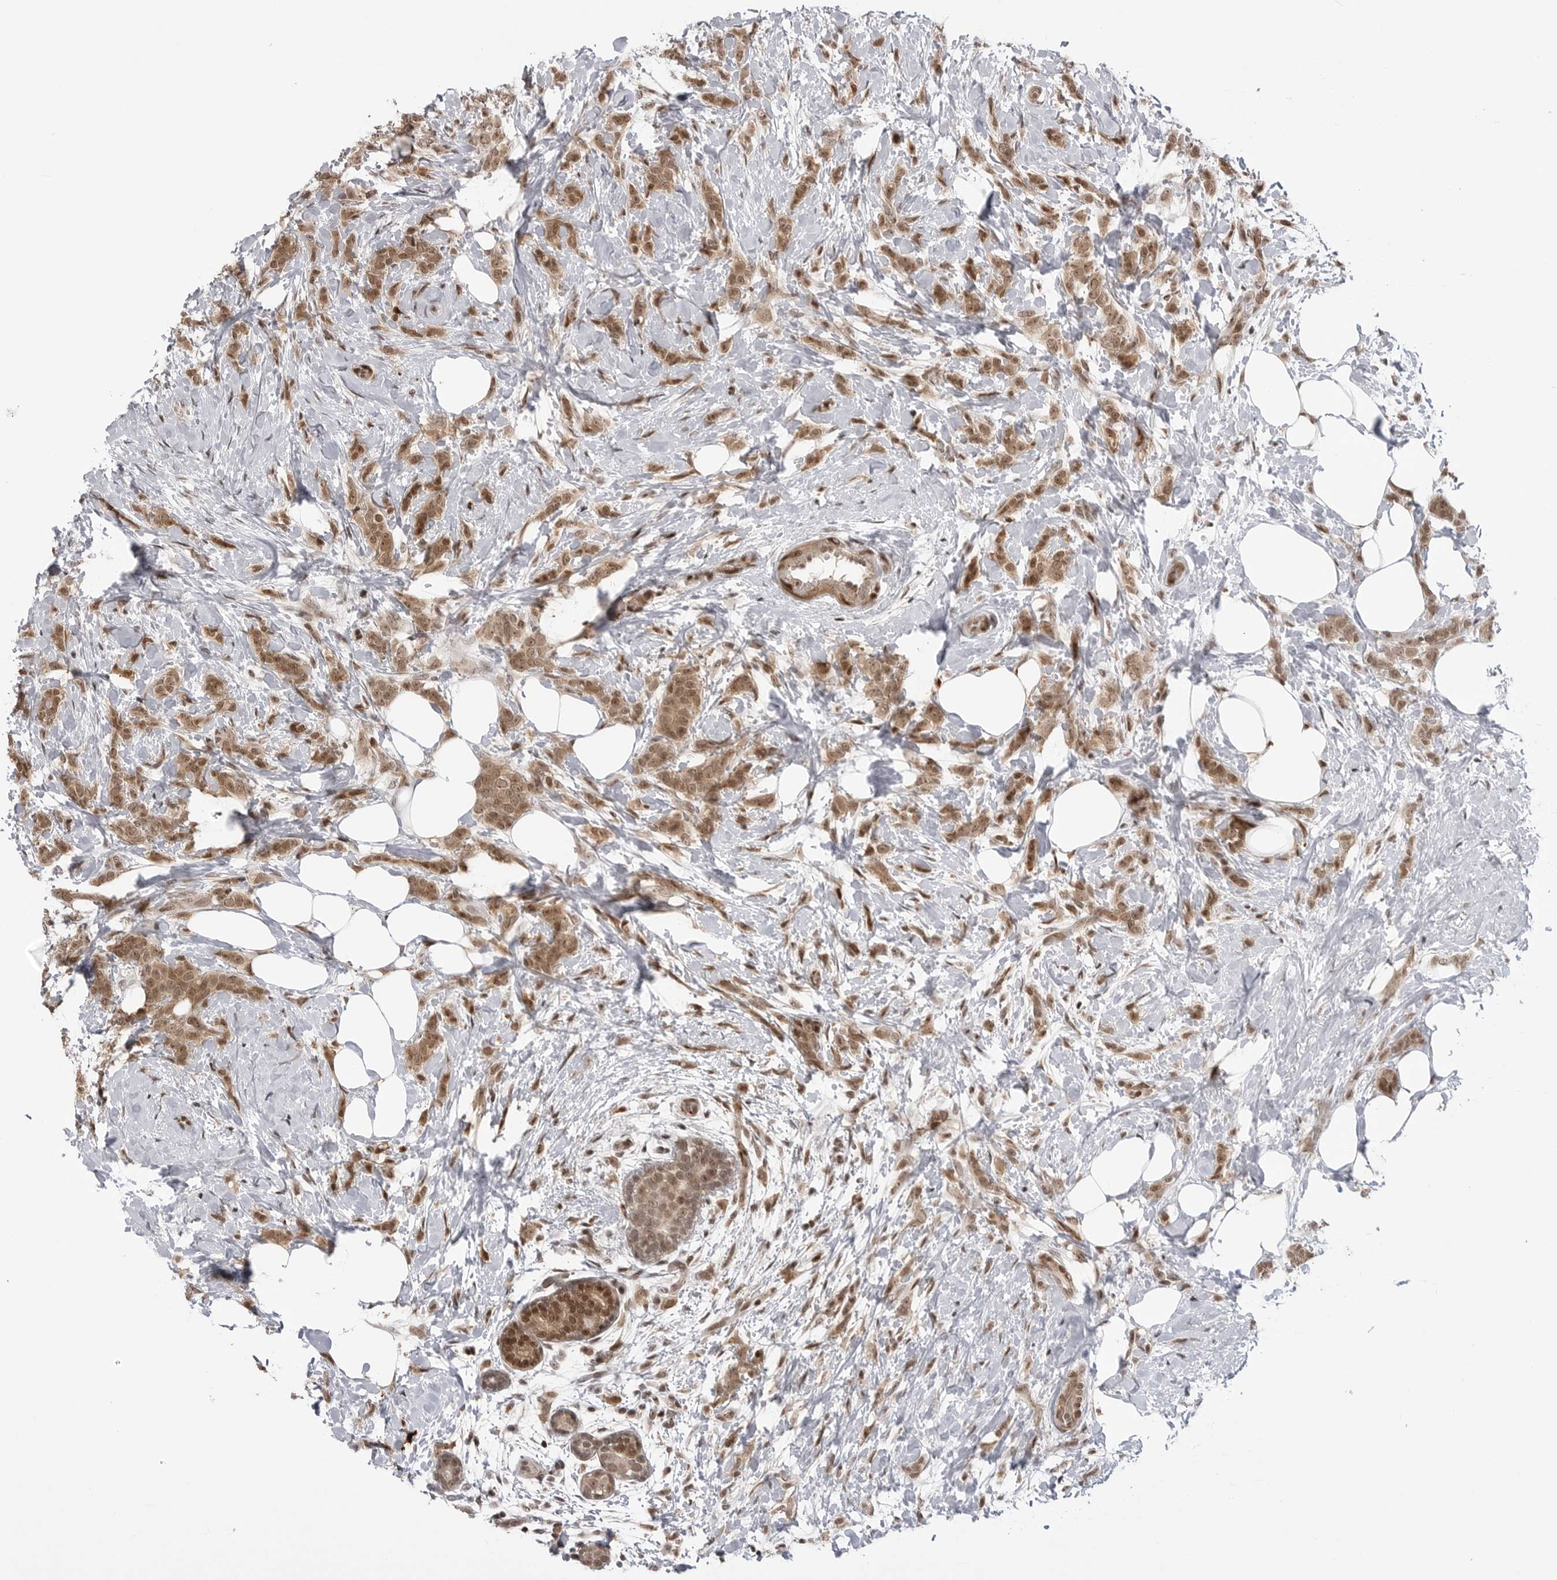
{"staining": {"intensity": "moderate", "quantity": ">75%", "location": "cytoplasmic/membranous,nuclear"}, "tissue": "breast cancer", "cell_type": "Tumor cells", "image_type": "cancer", "snomed": [{"axis": "morphology", "description": "Lobular carcinoma, in situ"}, {"axis": "morphology", "description": "Lobular carcinoma"}, {"axis": "topography", "description": "Breast"}], "caption": "IHC of human breast lobular carcinoma in situ reveals medium levels of moderate cytoplasmic/membranous and nuclear staining in approximately >75% of tumor cells.", "gene": "TRIM66", "patient": {"sex": "female", "age": 41}}